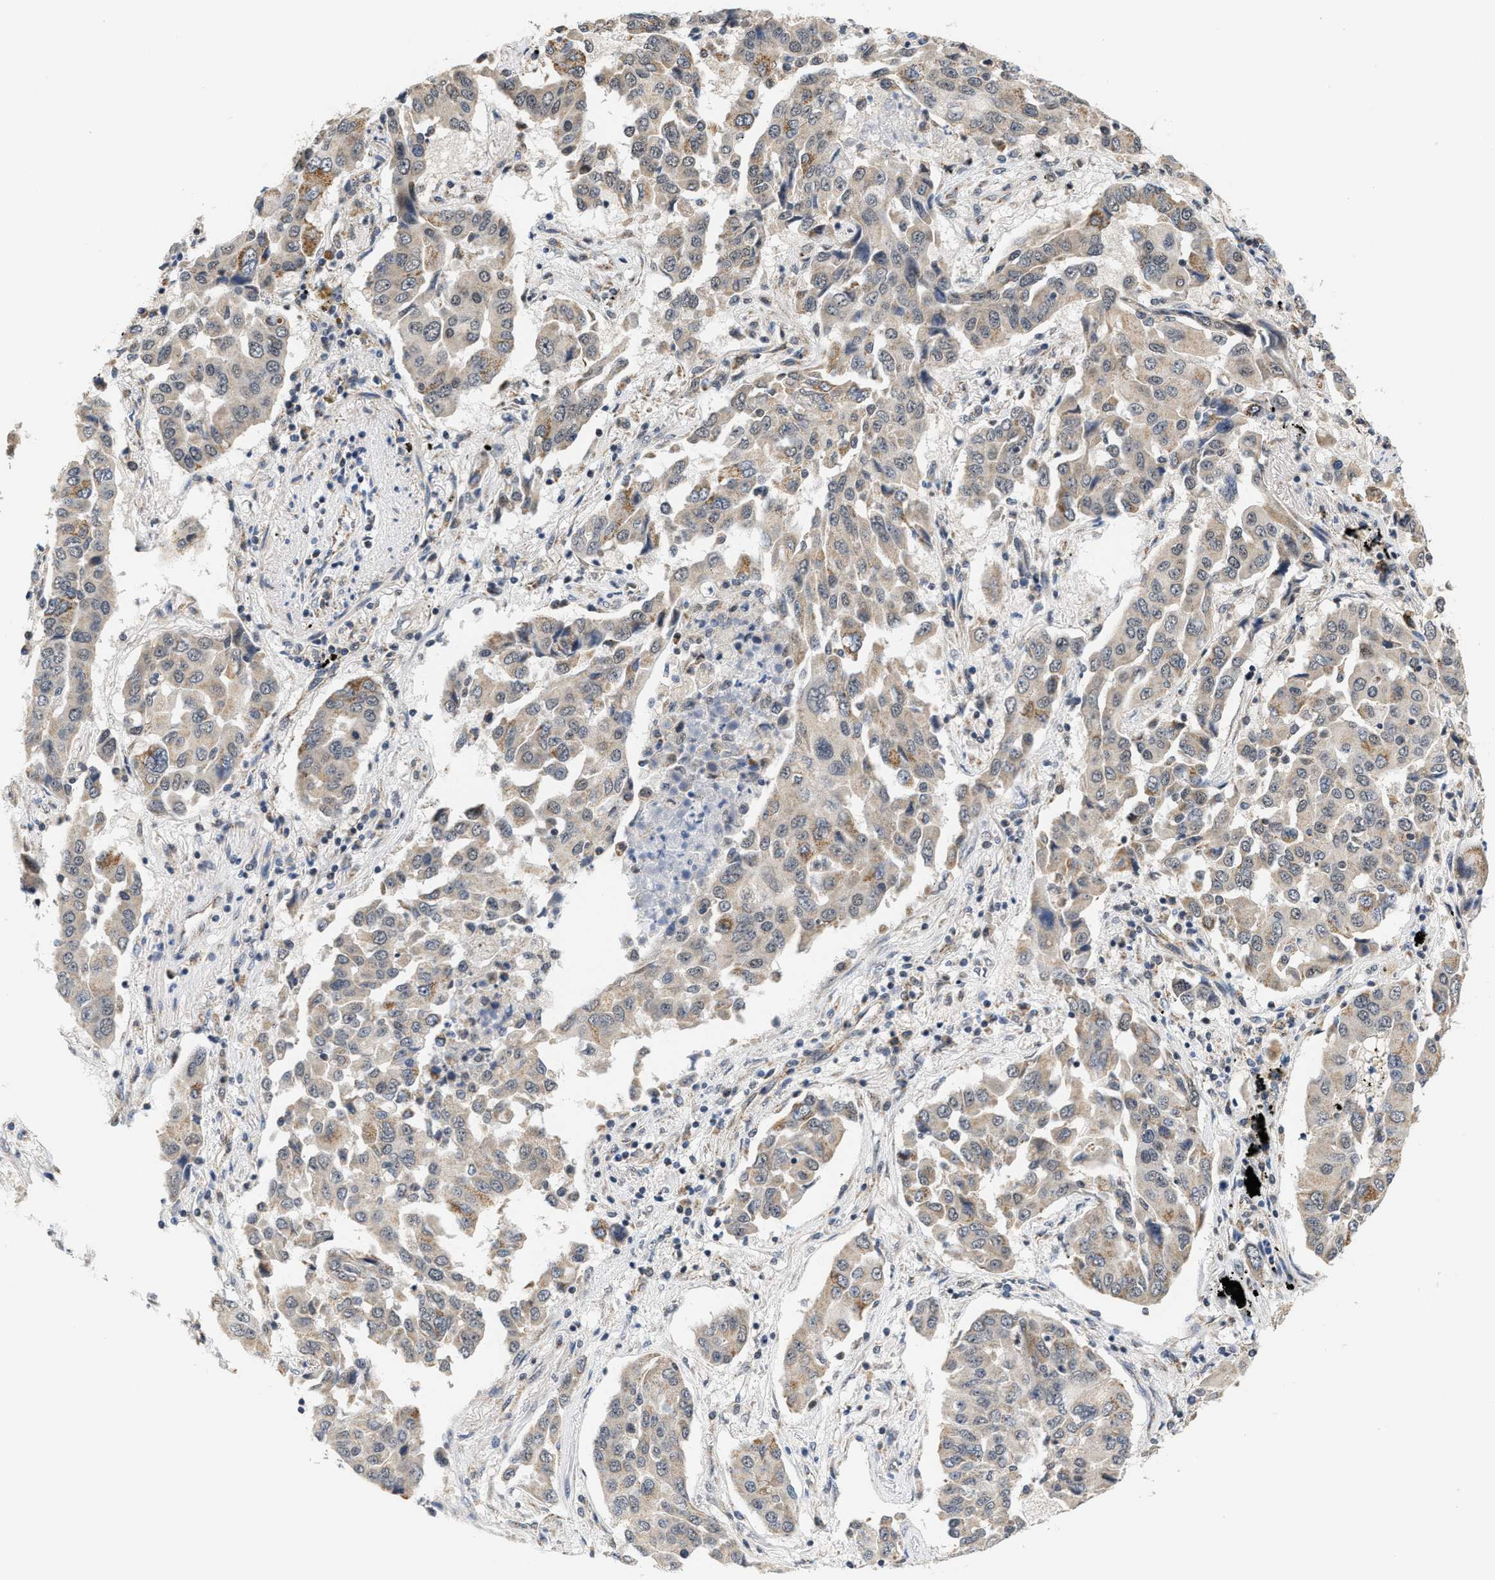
{"staining": {"intensity": "weak", "quantity": "25%-75%", "location": "cytoplasmic/membranous"}, "tissue": "lung cancer", "cell_type": "Tumor cells", "image_type": "cancer", "snomed": [{"axis": "morphology", "description": "Adenocarcinoma, NOS"}, {"axis": "topography", "description": "Lung"}], "caption": "Immunohistochemistry (IHC) of human lung cancer demonstrates low levels of weak cytoplasmic/membranous expression in approximately 25%-75% of tumor cells. The protein is shown in brown color, while the nuclei are stained blue.", "gene": "GIGYF1", "patient": {"sex": "female", "age": 65}}